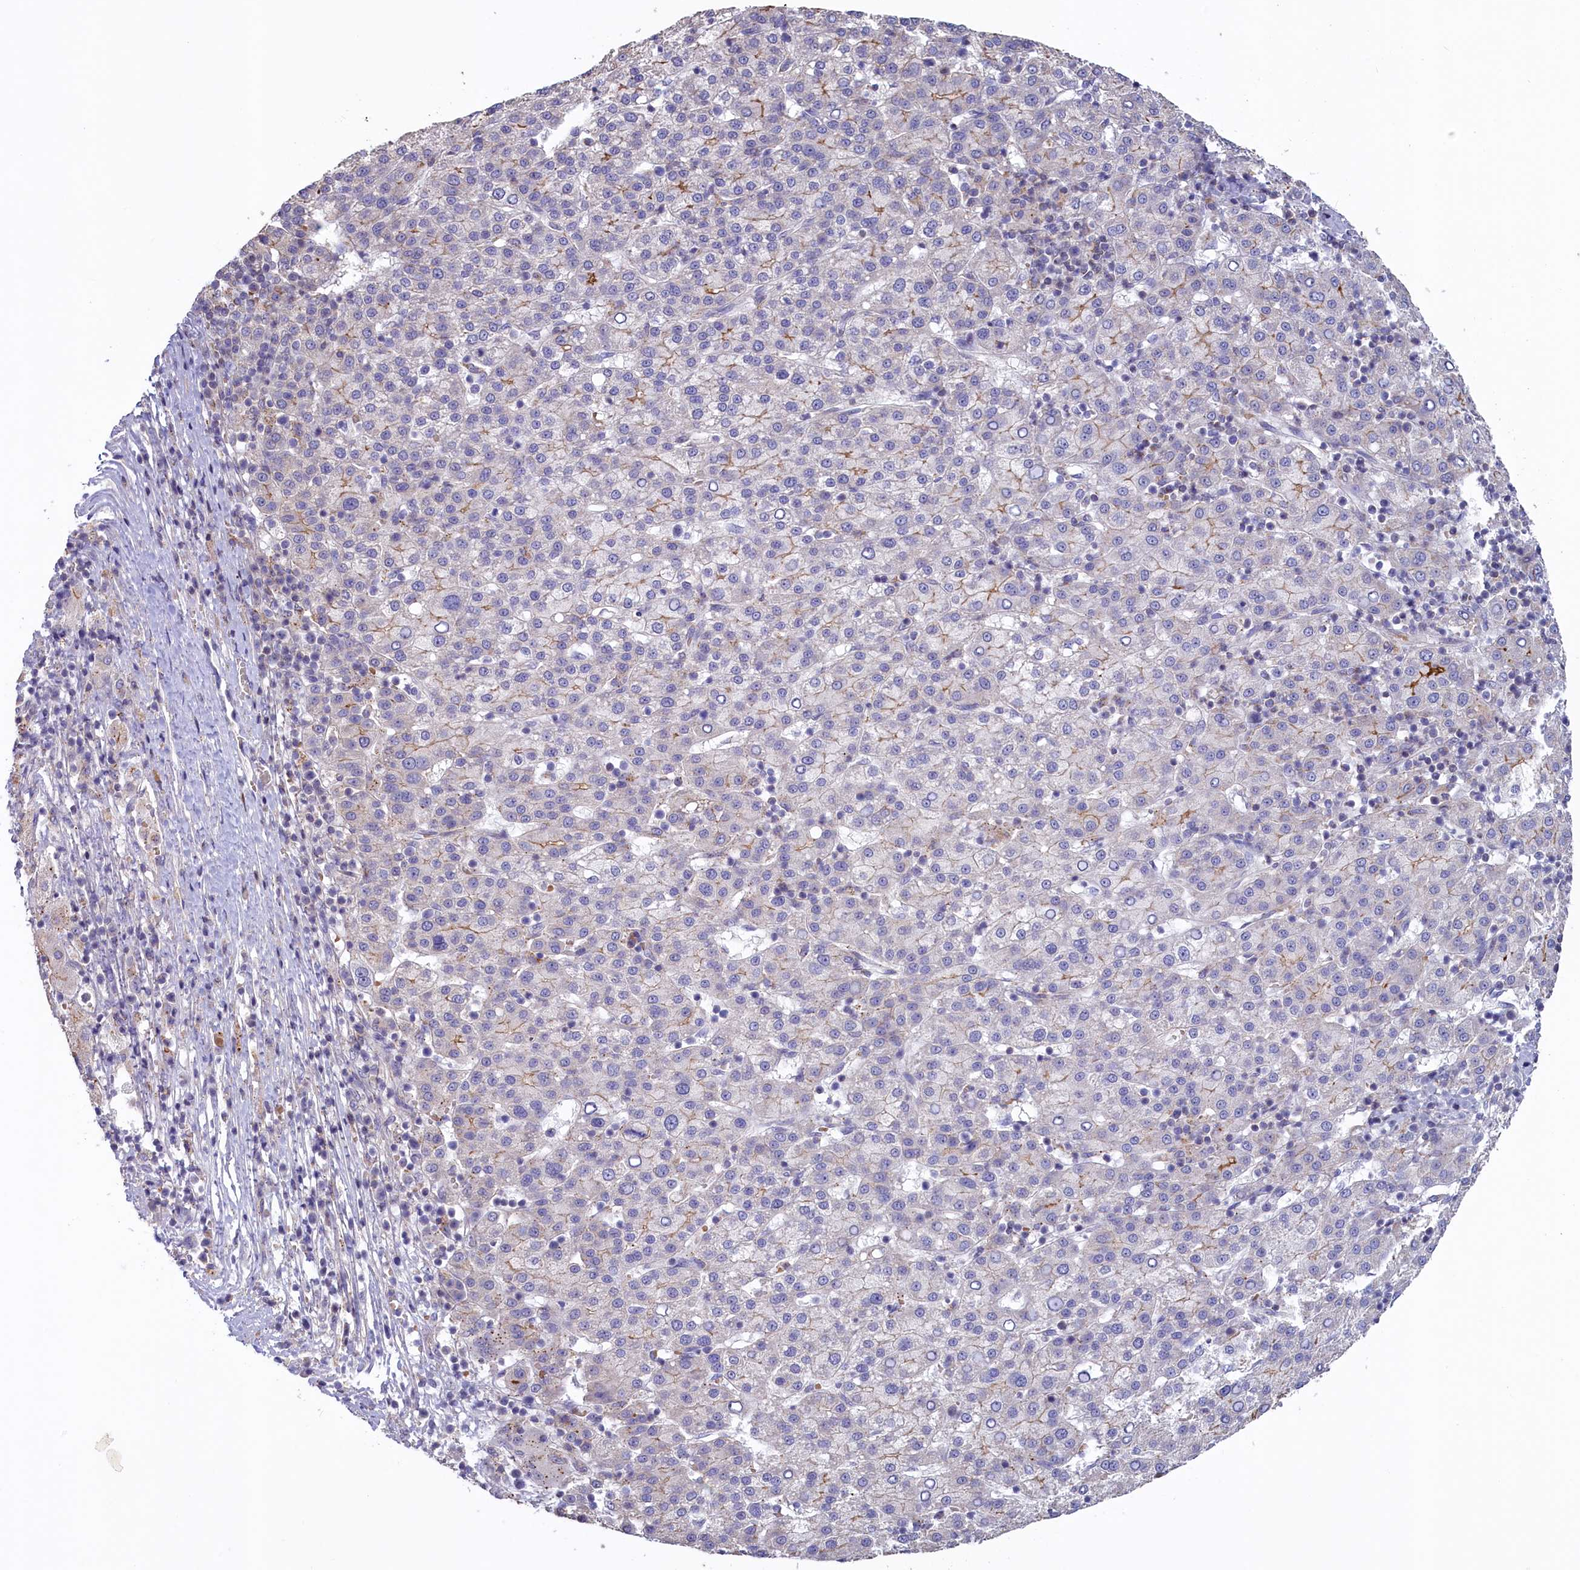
{"staining": {"intensity": "weak", "quantity": "<25%", "location": "cytoplasmic/membranous"}, "tissue": "liver cancer", "cell_type": "Tumor cells", "image_type": "cancer", "snomed": [{"axis": "morphology", "description": "Carcinoma, Hepatocellular, NOS"}, {"axis": "topography", "description": "Liver"}], "caption": "High power microscopy histopathology image of an immunohistochemistry (IHC) photomicrograph of liver cancer (hepatocellular carcinoma), revealing no significant staining in tumor cells.", "gene": "HYKK", "patient": {"sex": "female", "age": 58}}